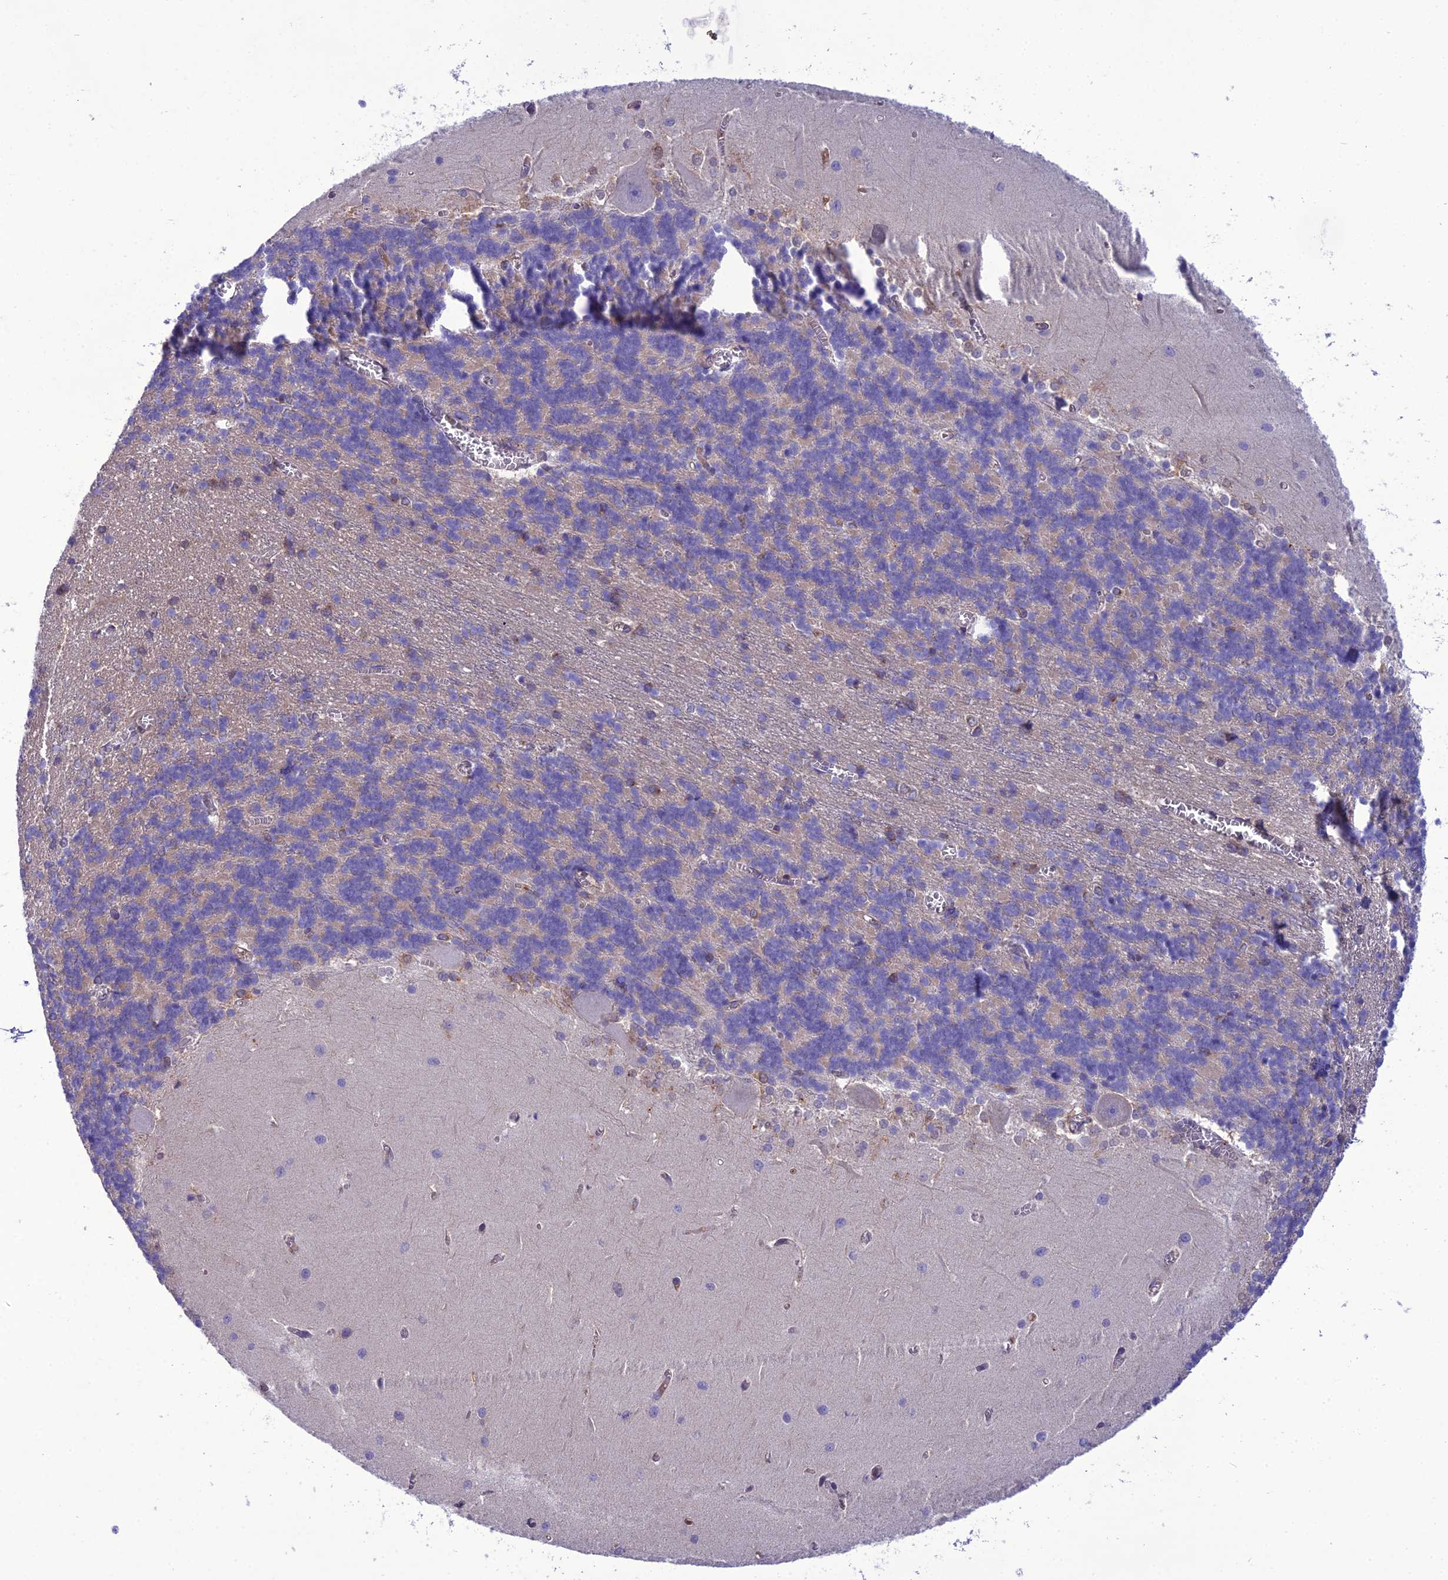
{"staining": {"intensity": "weak", "quantity": "<25%", "location": "cytoplasmic/membranous"}, "tissue": "cerebellum", "cell_type": "Cells in granular layer", "image_type": "normal", "snomed": [{"axis": "morphology", "description": "Normal tissue, NOS"}, {"axis": "topography", "description": "Cerebellum"}], "caption": "Immunohistochemical staining of normal cerebellum exhibits no significant expression in cells in granular layer. The staining is performed using DAB (3,3'-diaminobenzidine) brown chromogen with nuclei counter-stained in using hematoxylin.", "gene": "GDF6", "patient": {"sex": "male", "age": 37}}